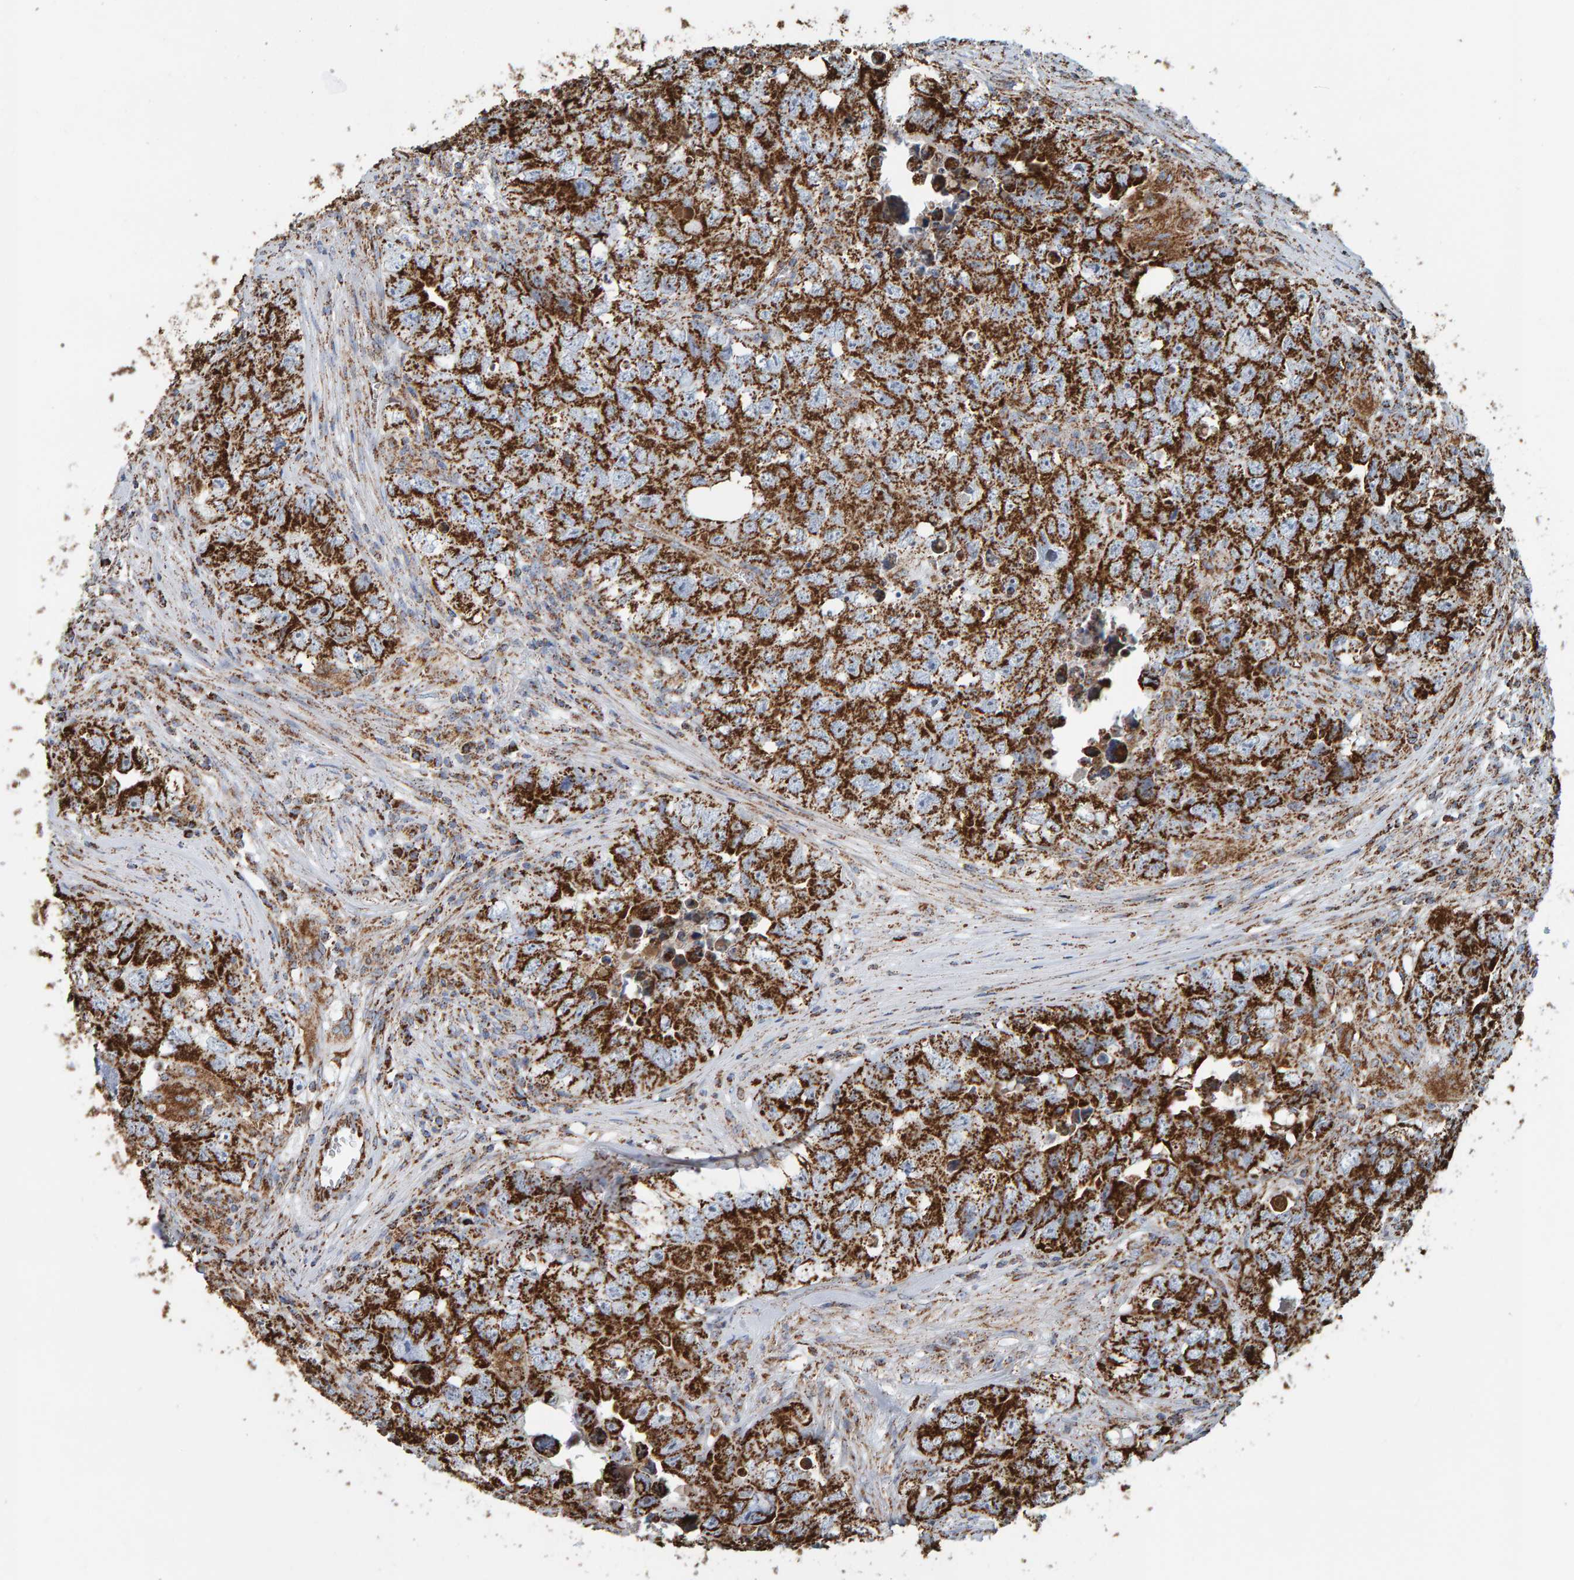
{"staining": {"intensity": "strong", "quantity": ">75%", "location": "cytoplasmic/membranous"}, "tissue": "testis cancer", "cell_type": "Tumor cells", "image_type": "cancer", "snomed": [{"axis": "morphology", "description": "Seminoma, NOS"}, {"axis": "morphology", "description": "Carcinoma, Embryonal, NOS"}, {"axis": "topography", "description": "Testis"}], "caption": "There is high levels of strong cytoplasmic/membranous positivity in tumor cells of testis embryonal carcinoma, as demonstrated by immunohistochemical staining (brown color).", "gene": "MRPL45", "patient": {"sex": "male", "age": 43}}